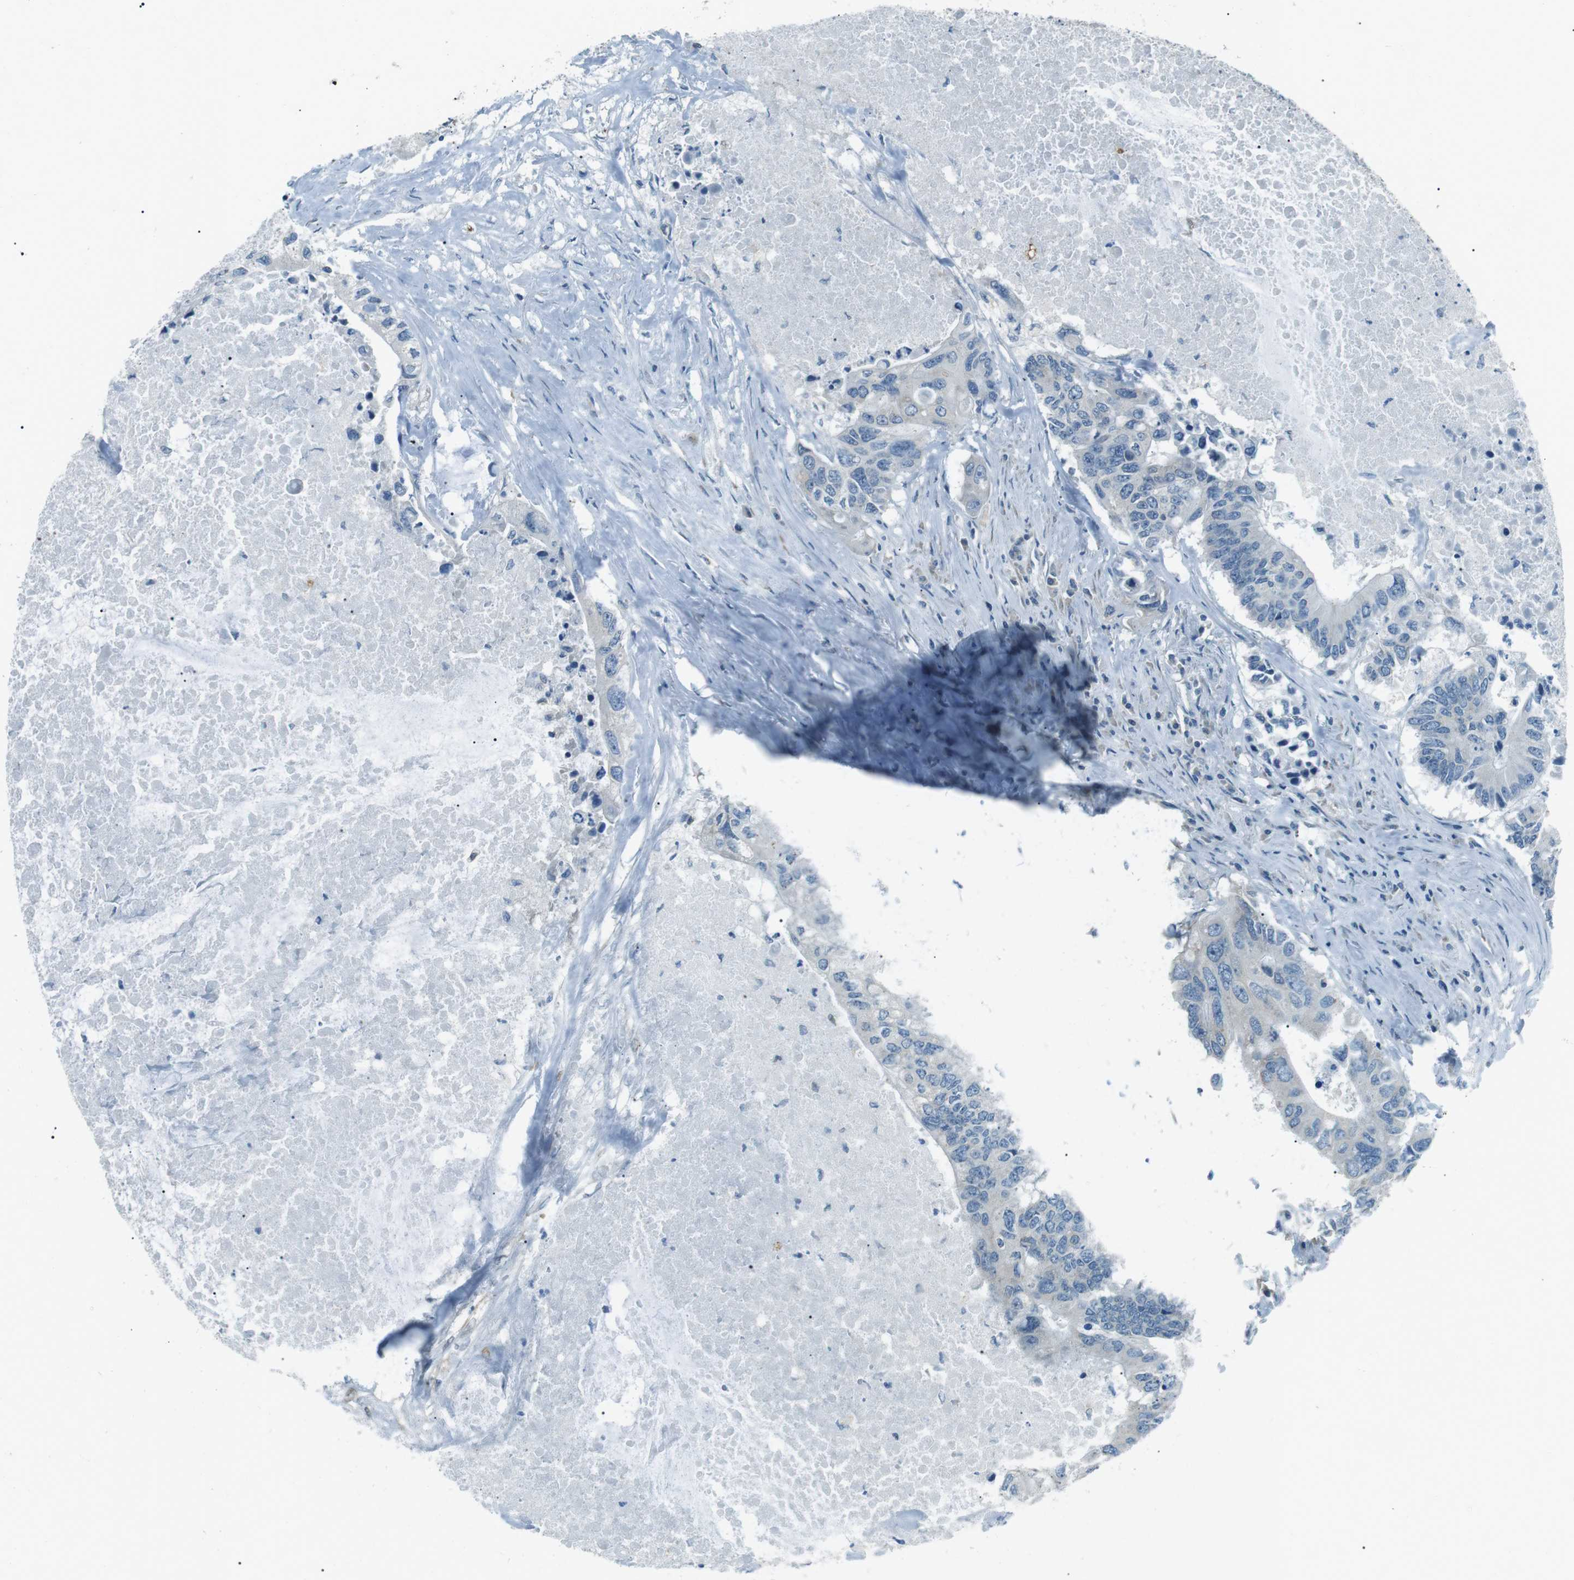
{"staining": {"intensity": "negative", "quantity": "none", "location": "none"}, "tissue": "colorectal cancer", "cell_type": "Tumor cells", "image_type": "cancer", "snomed": [{"axis": "morphology", "description": "Adenocarcinoma, NOS"}, {"axis": "topography", "description": "Colon"}], "caption": "Immunohistochemistry micrograph of human adenocarcinoma (colorectal) stained for a protein (brown), which exhibits no expression in tumor cells.", "gene": "SERPINB2", "patient": {"sex": "male", "age": 71}}